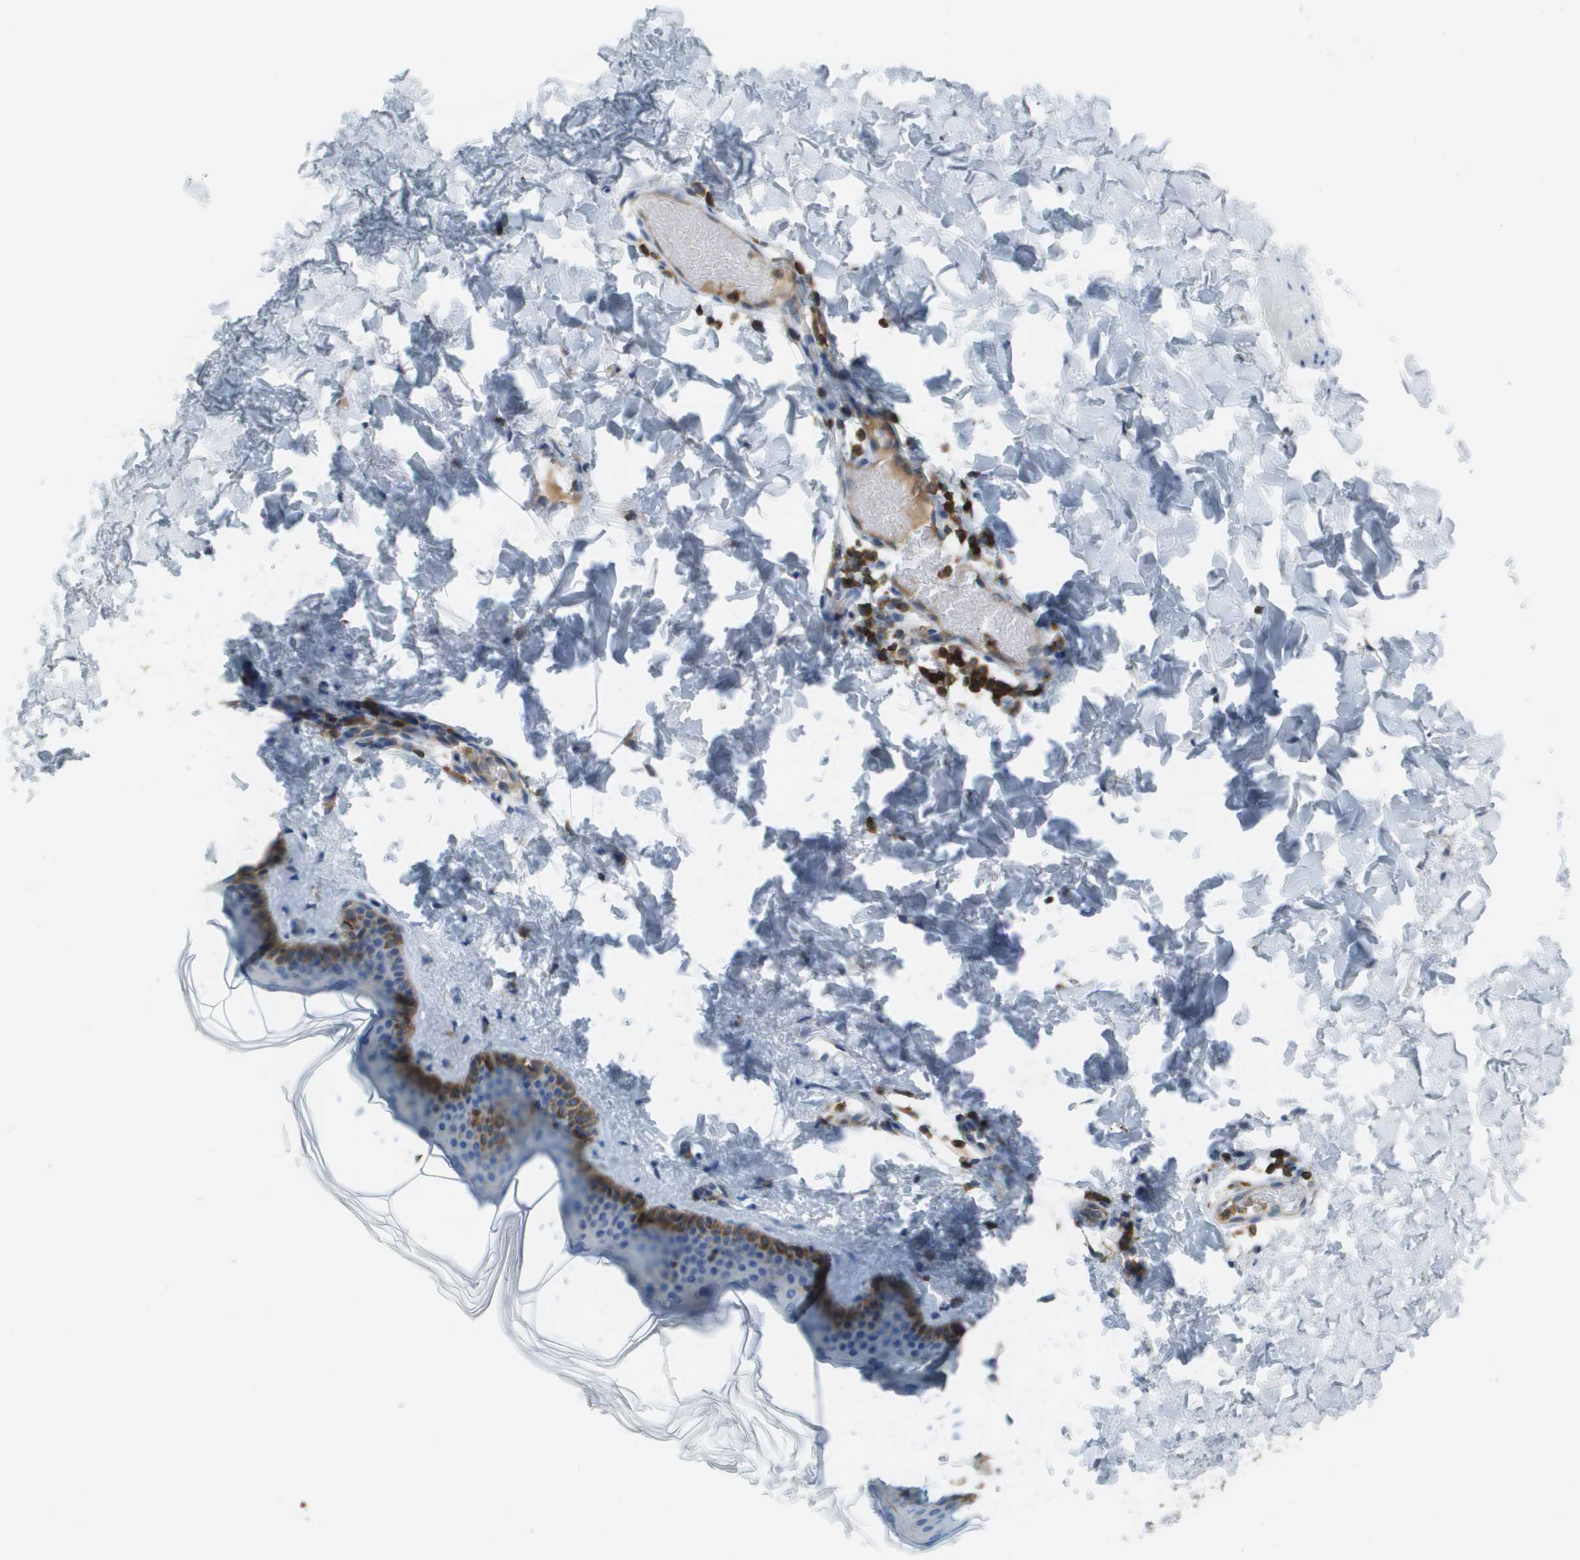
{"staining": {"intensity": "weak", "quantity": ">75%", "location": "cytoplasmic/membranous"}, "tissue": "skin", "cell_type": "Fibroblasts", "image_type": "normal", "snomed": [{"axis": "morphology", "description": "Normal tissue, NOS"}, {"axis": "topography", "description": "Skin"}], "caption": "Immunohistochemical staining of unremarkable human skin exhibits low levels of weak cytoplasmic/membranous staining in approximately >75% of fibroblasts.", "gene": "APBB1IP", "patient": {"sex": "female", "age": 41}}